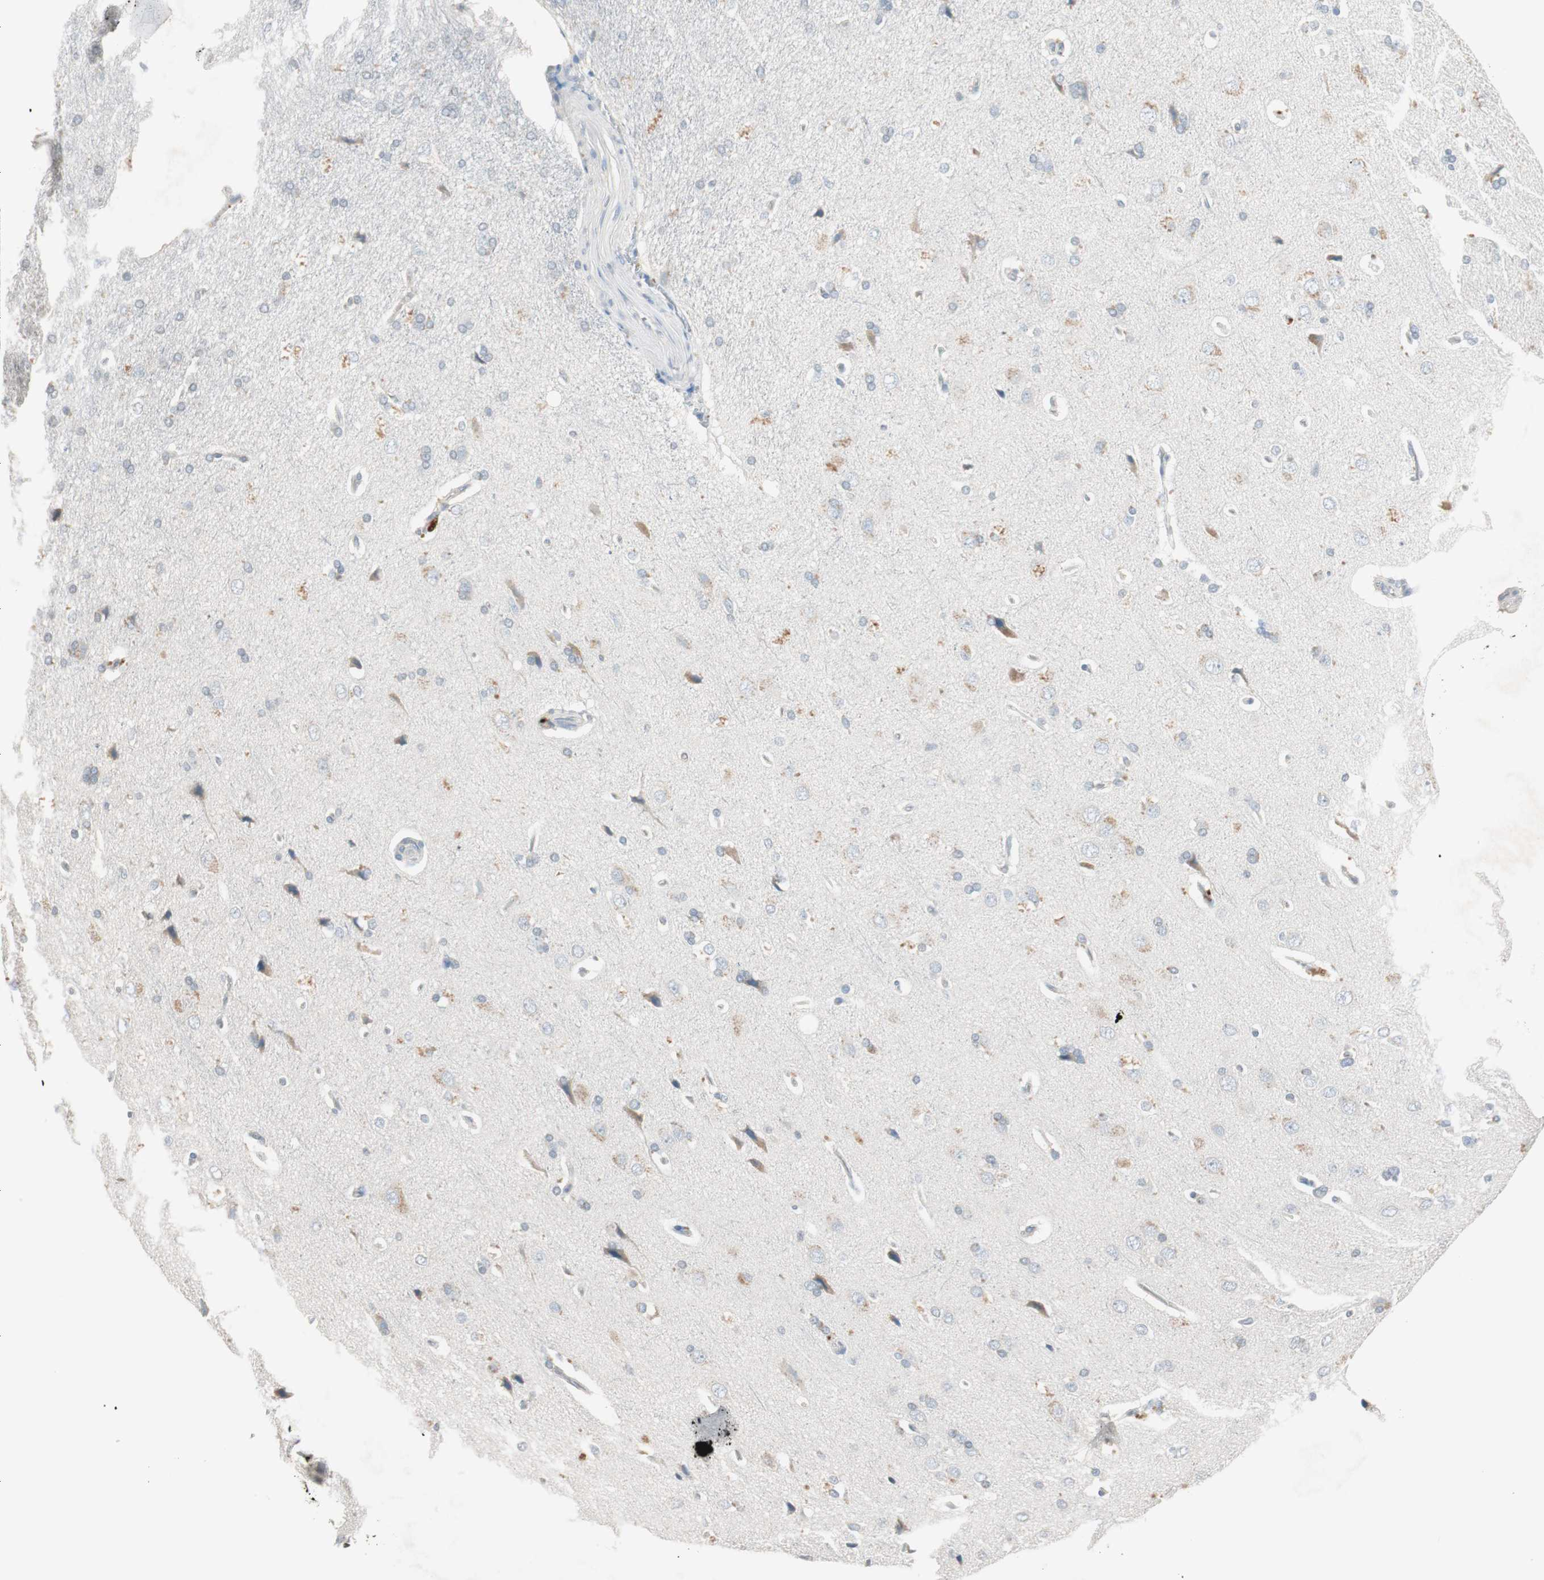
{"staining": {"intensity": "negative", "quantity": "none", "location": "none"}, "tissue": "cerebral cortex", "cell_type": "Endothelial cells", "image_type": "normal", "snomed": [{"axis": "morphology", "description": "Normal tissue, NOS"}, {"axis": "topography", "description": "Cerebral cortex"}], "caption": "An image of cerebral cortex stained for a protein displays no brown staining in endothelial cells. (Immunohistochemistry (ihc), brightfield microscopy, high magnification).", "gene": "KHK", "patient": {"sex": "male", "age": 62}}